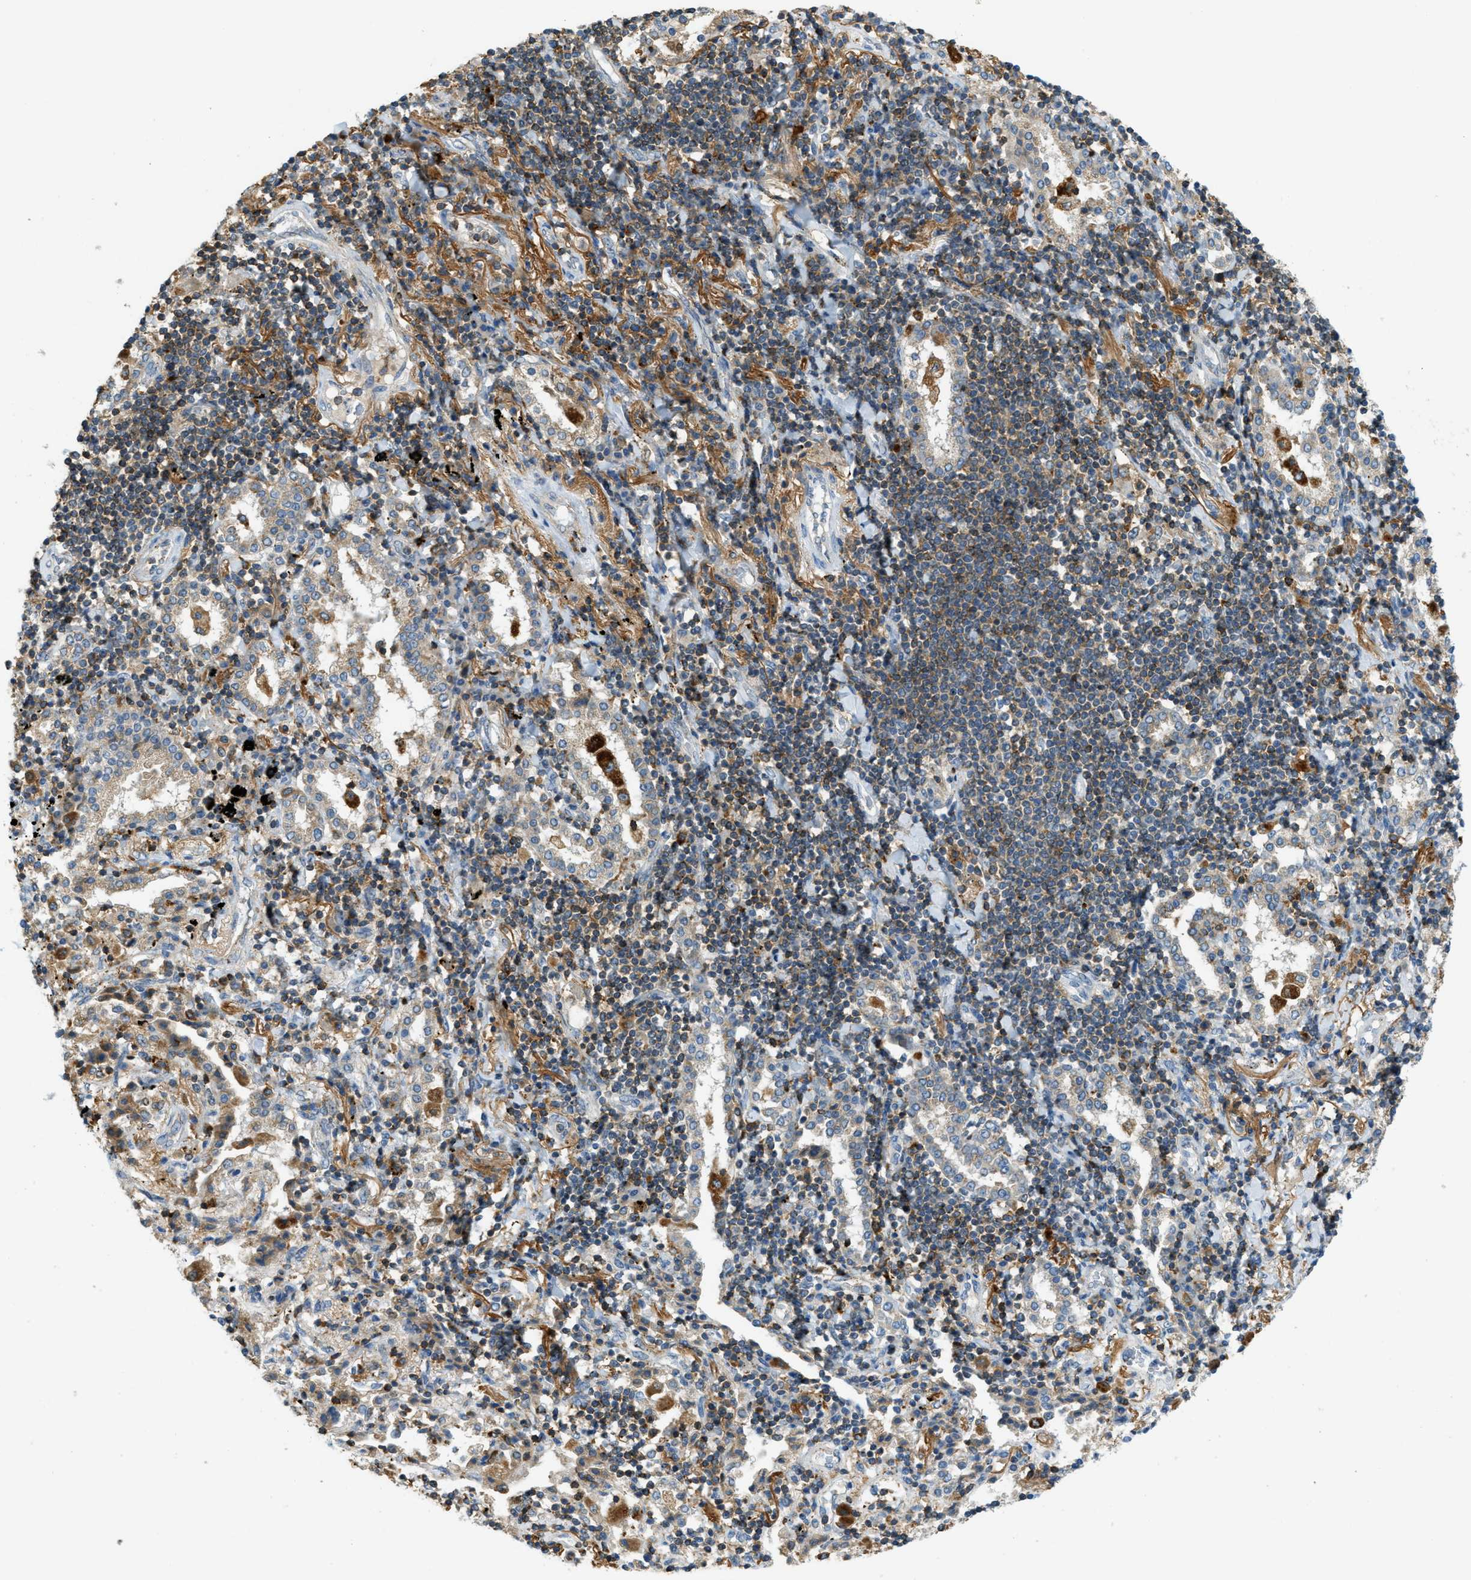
{"staining": {"intensity": "moderate", "quantity": "<25%", "location": "cytoplasmic/membranous"}, "tissue": "lung cancer", "cell_type": "Tumor cells", "image_type": "cancer", "snomed": [{"axis": "morphology", "description": "Adenocarcinoma, NOS"}, {"axis": "topography", "description": "Lung"}], "caption": "The image demonstrates immunohistochemical staining of adenocarcinoma (lung). There is moderate cytoplasmic/membranous staining is seen in approximately <25% of tumor cells. The protein is stained brown, and the nuclei are stained in blue (DAB IHC with brightfield microscopy, high magnification).", "gene": "PLBD2", "patient": {"sex": "female", "age": 65}}